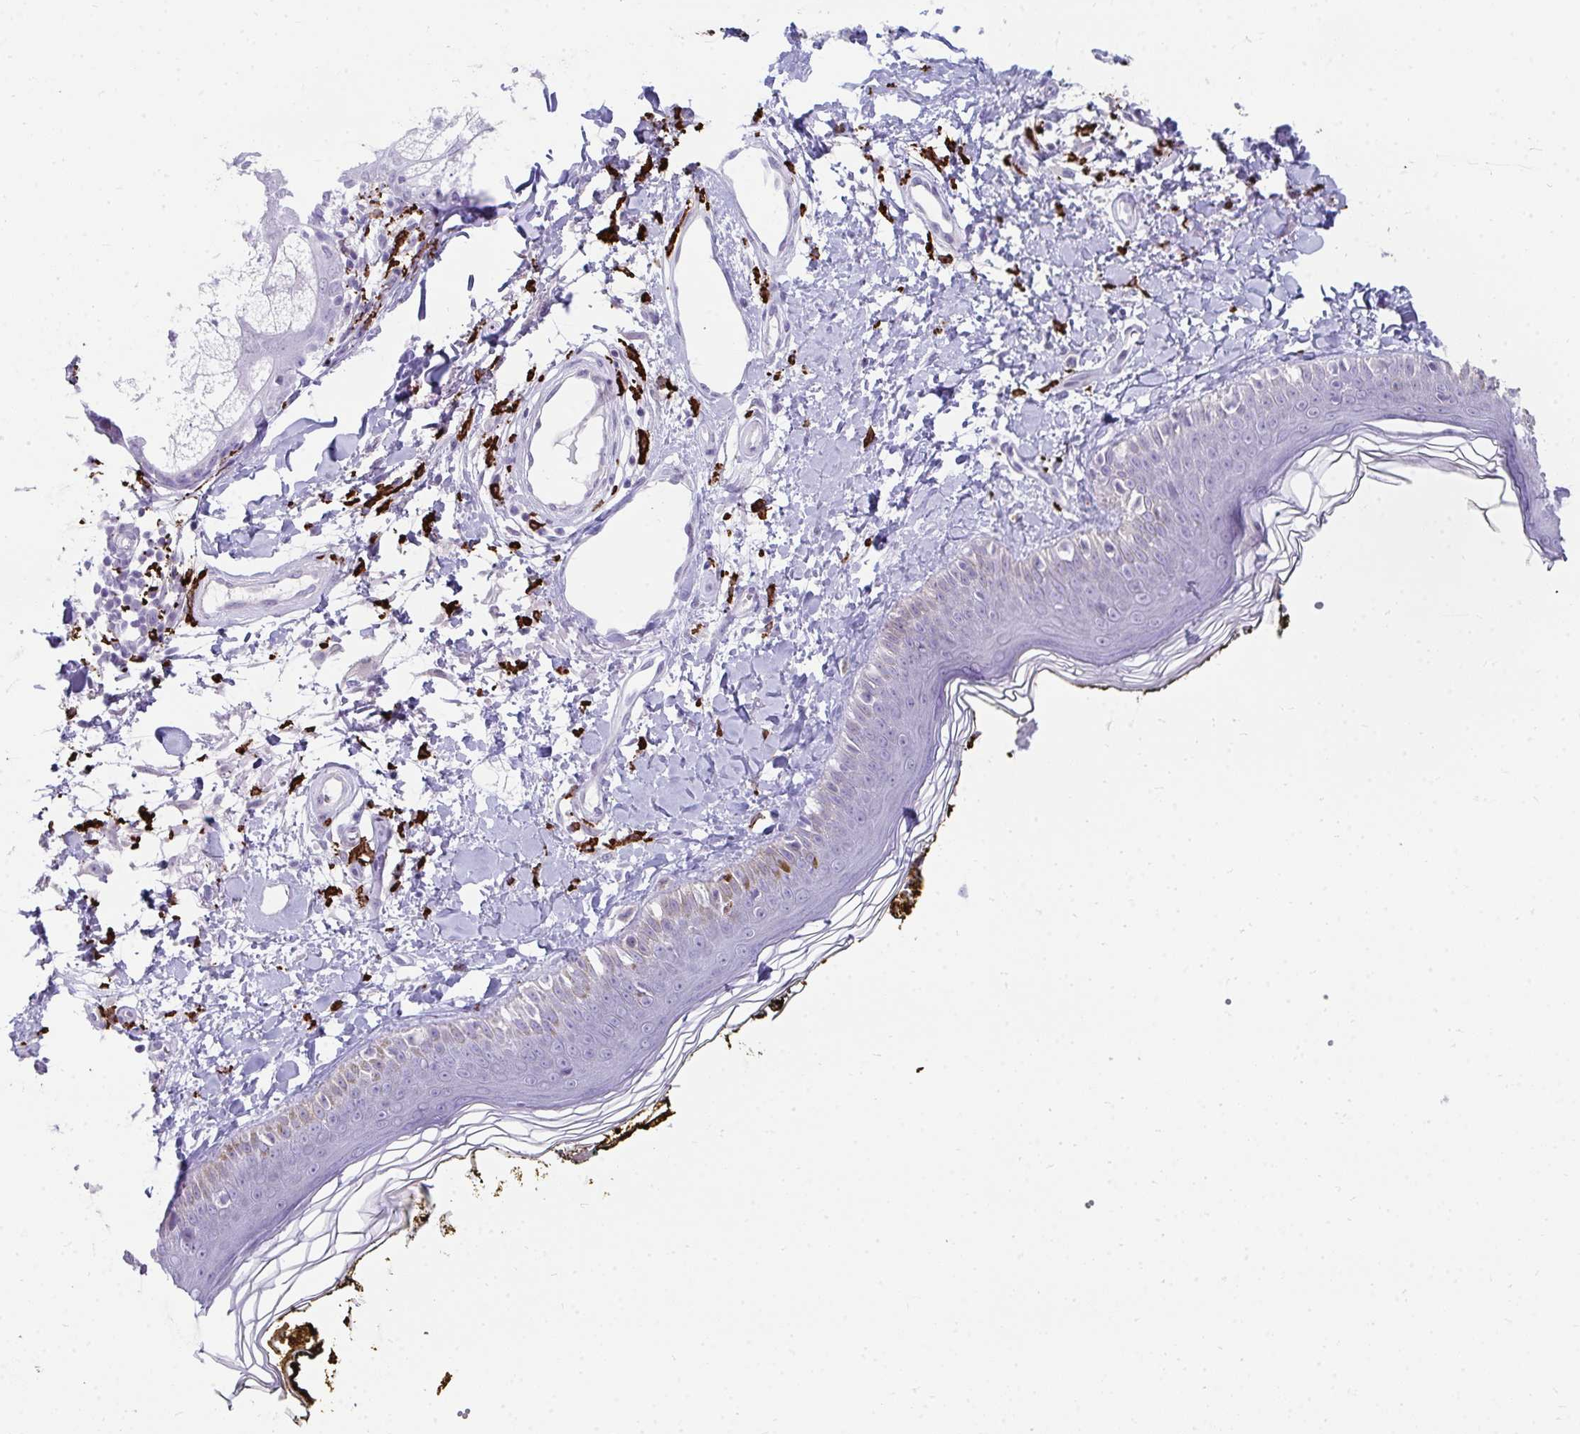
{"staining": {"intensity": "negative", "quantity": "none", "location": "none"}, "tissue": "skin", "cell_type": "Fibroblasts", "image_type": "normal", "snomed": [{"axis": "morphology", "description": "Normal tissue, NOS"}, {"axis": "topography", "description": "Skin"}], "caption": "Immunohistochemical staining of normal skin shows no significant expression in fibroblasts. (DAB (3,3'-diaminobenzidine) IHC visualized using brightfield microscopy, high magnification).", "gene": "CD163", "patient": {"sex": "male", "age": 76}}